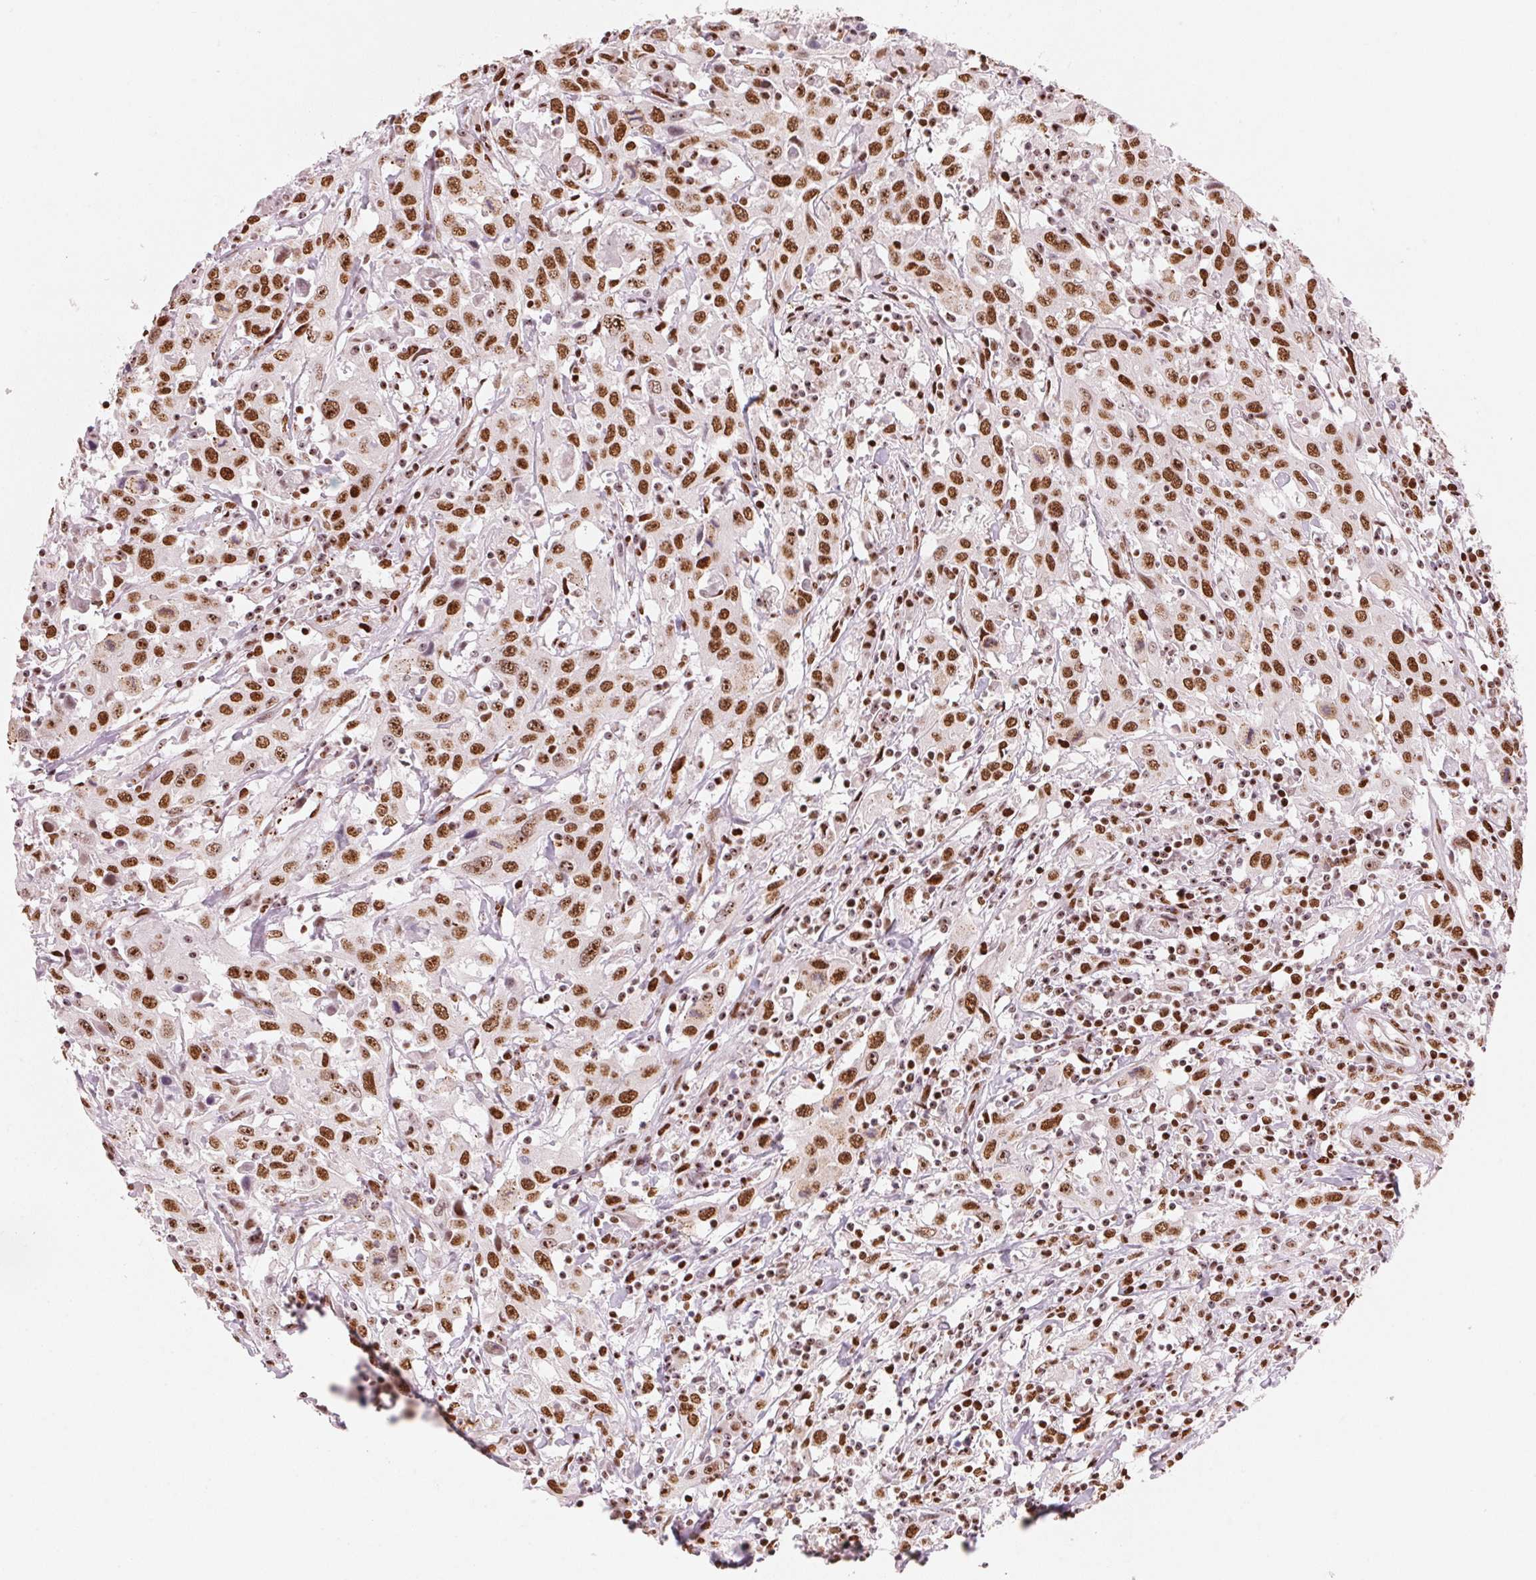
{"staining": {"intensity": "strong", "quantity": ">75%", "location": "nuclear"}, "tissue": "urothelial cancer", "cell_type": "Tumor cells", "image_type": "cancer", "snomed": [{"axis": "morphology", "description": "Urothelial carcinoma, High grade"}, {"axis": "topography", "description": "Urinary bladder"}], "caption": "High-magnification brightfield microscopy of urothelial cancer stained with DAB (3,3'-diaminobenzidine) (brown) and counterstained with hematoxylin (blue). tumor cells exhibit strong nuclear staining is identified in about>75% of cells. The protein of interest is shown in brown color, while the nuclei are stained blue.", "gene": "NXF1", "patient": {"sex": "male", "age": 61}}